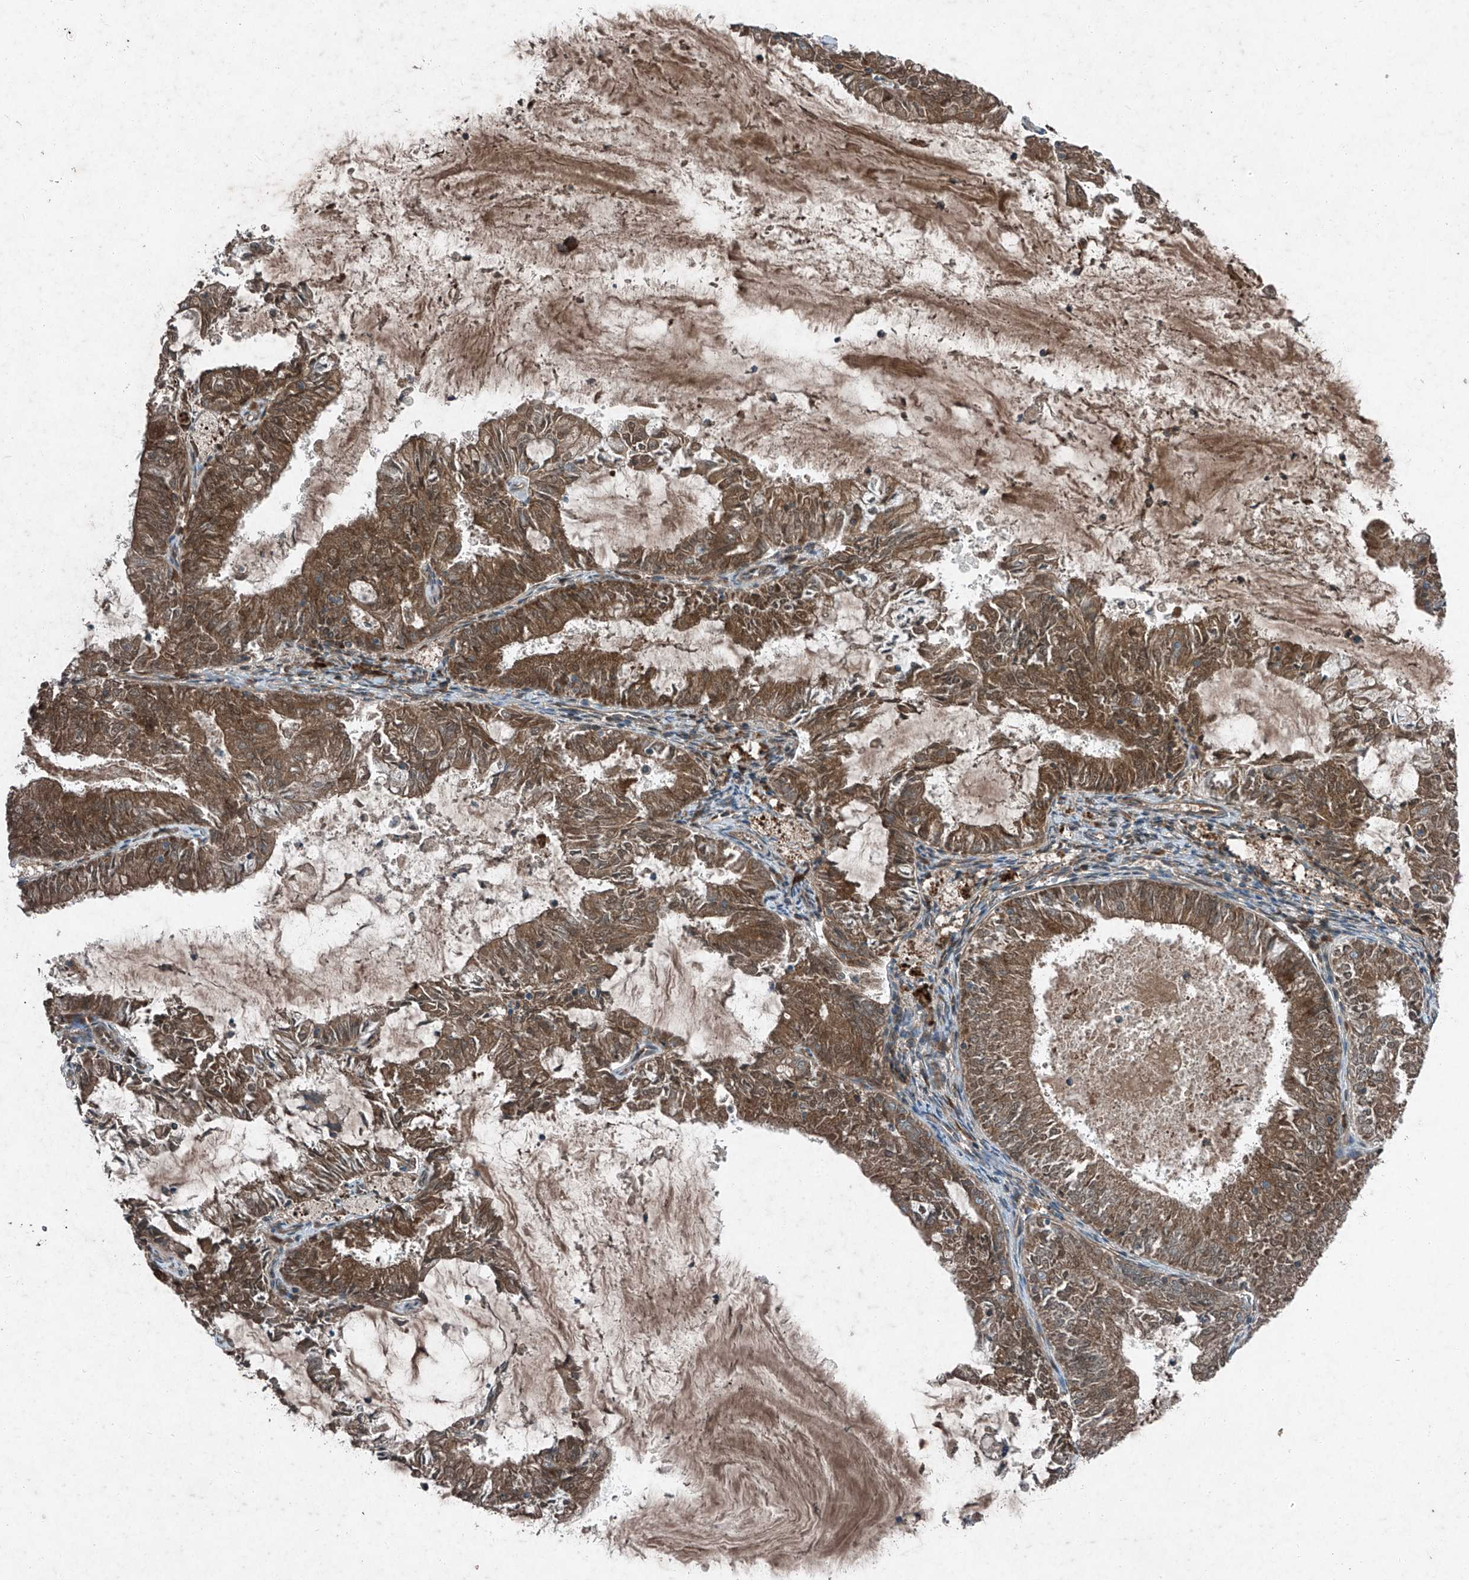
{"staining": {"intensity": "moderate", "quantity": ">75%", "location": "cytoplasmic/membranous"}, "tissue": "endometrial cancer", "cell_type": "Tumor cells", "image_type": "cancer", "snomed": [{"axis": "morphology", "description": "Adenocarcinoma, NOS"}, {"axis": "topography", "description": "Endometrium"}], "caption": "Protein expression analysis of human endometrial cancer reveals moderate cytoplasmic/membranous positivity in about >75% of tumor cells.", "gene": "FOXRED2", "patient": {"sex": "female", "age": 57}}